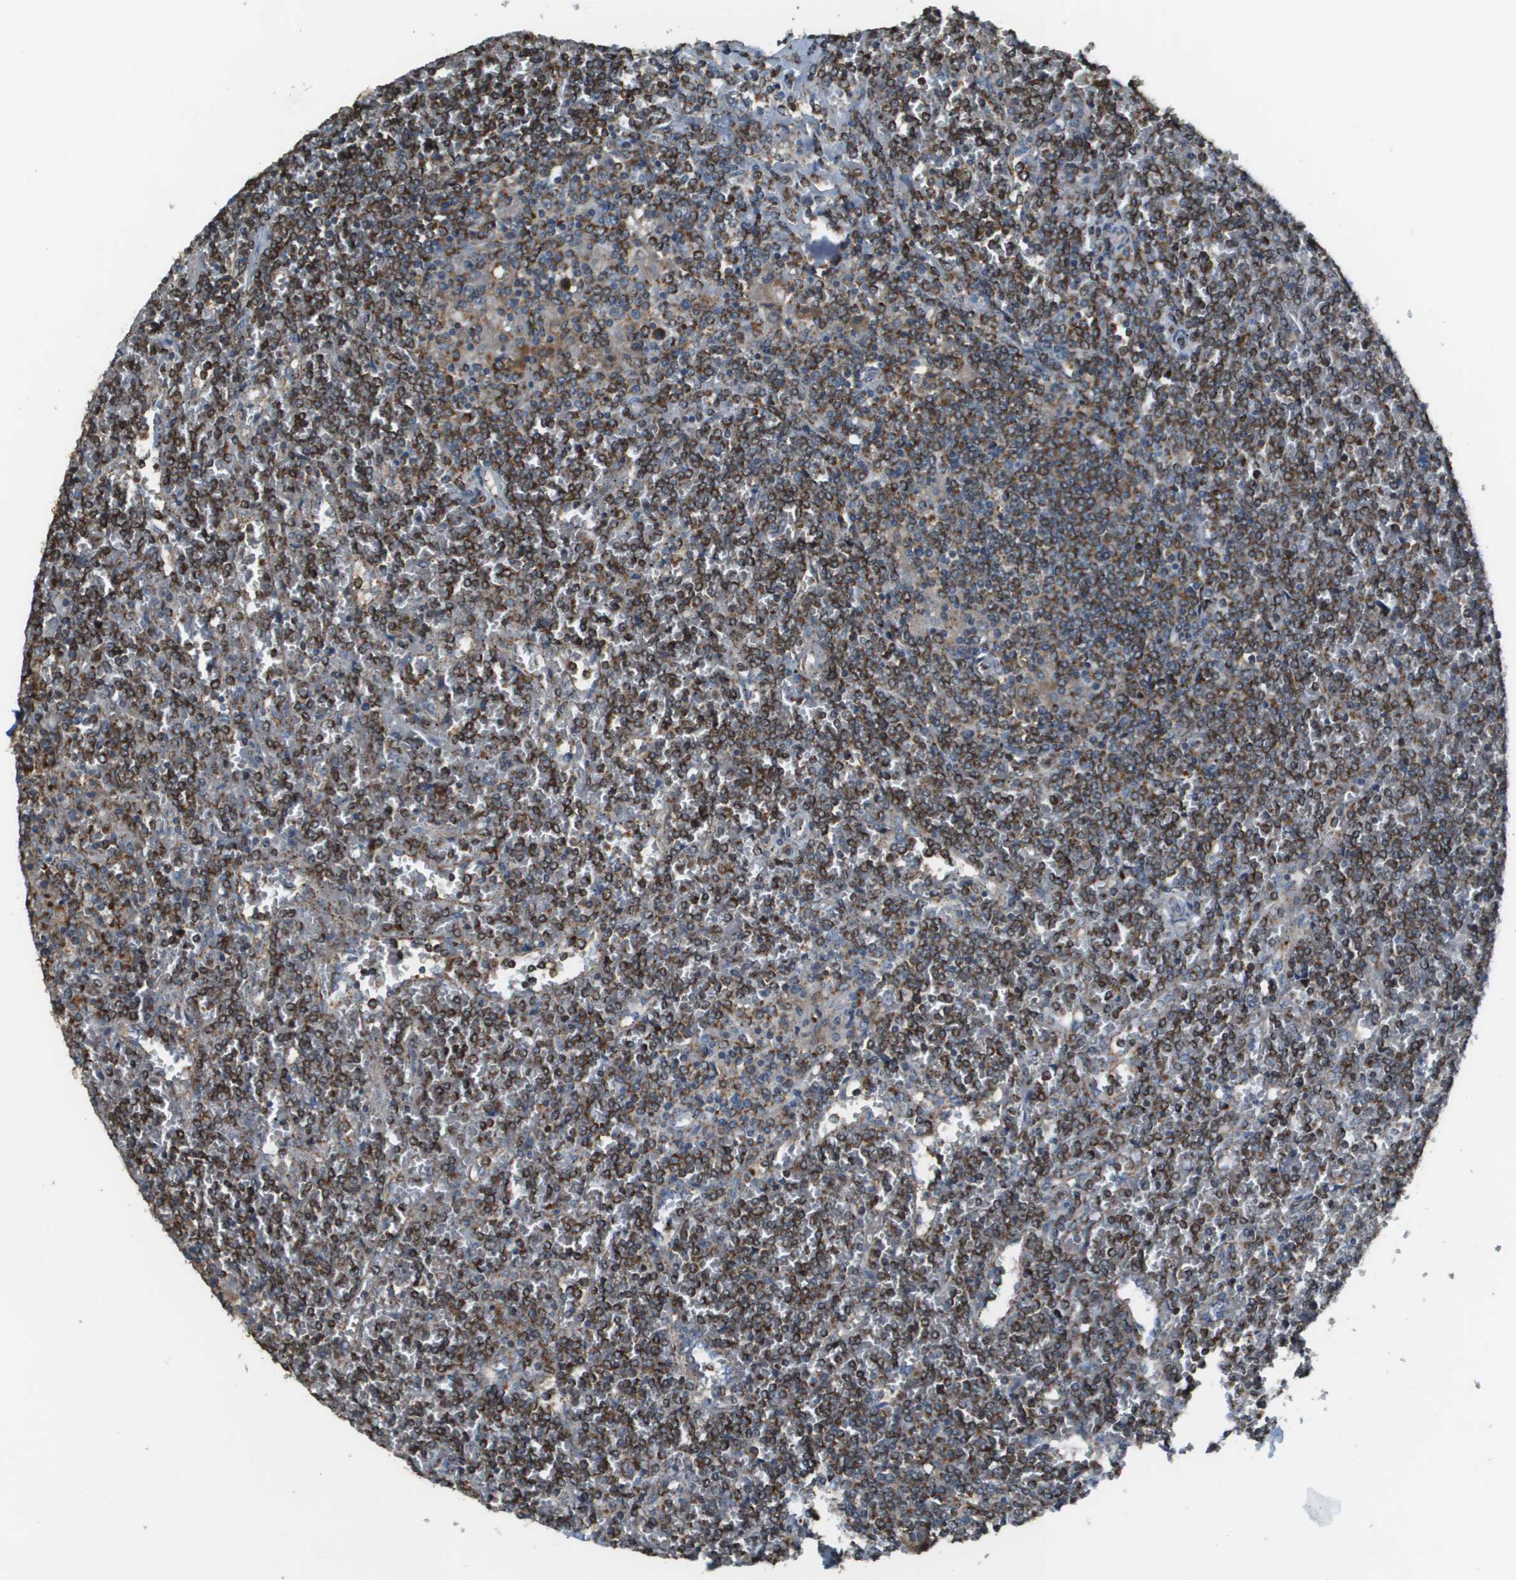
{"staining": {"intensity": "strong", "quantity": ">75%", "location": "cytoplasmic/membranous"}, "tissue": "lymphoma", "cell_type": "Tumor cells", "image_type": "cancer", "snomed": [{"axis": "morphology", "description": "Malignant lymphoma, non-Hodgkin's type, Low grade"}, {"axis": "topography", "description": "Spleen"}], "caption": "Tumor cells exhibit strong cytoplasmic/membranous expression in approximately >75% of cells in low-grade malignant lymphoma, non-Hodgkin's type. (DAB IHC with brightfield microscopy, high magnification).", "gene": "FH", "patient": {"sex": "female", "age": 19}}